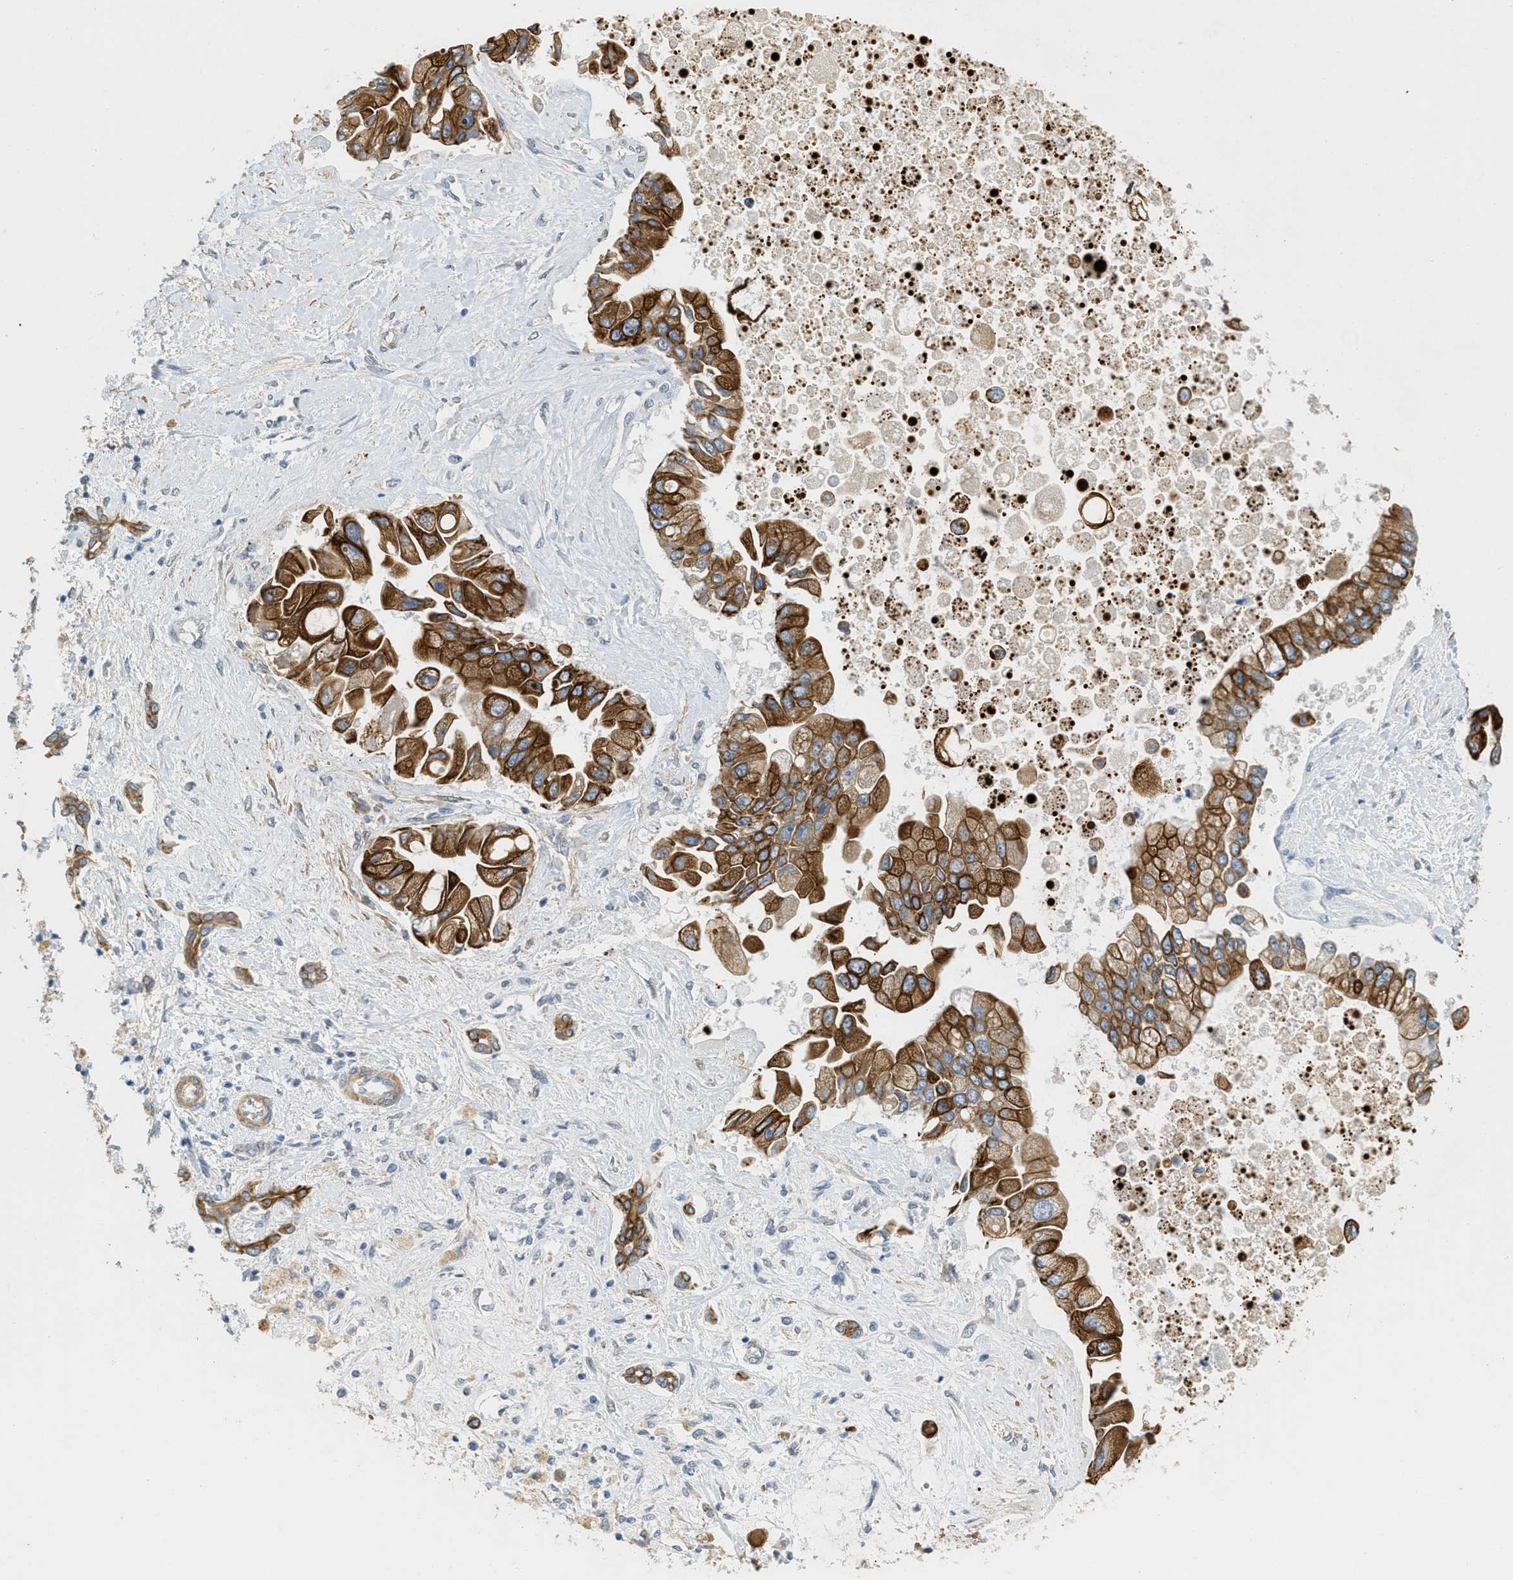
{"staining": {"intensity": "strong", "quantity": ">75%", "location": "cytoplasmic/membranous"}, "tissue": "liver cancer", "cell_type": "Tumor cells", "image_type": "cancer", "snomed": [{"axis": "morphology", "description": "Cholangiocarcinoma"}, {"axis": "topography", "description": "Liver"}], "caption": "Protein staining by IHC exhibits strong cytoplasmic/membranous expression in about >75% of tumor cells in liver cancer (cholangiocarcinoma).", "gene": "MRS2", "patient": {"sex": "male", "age": 50}}